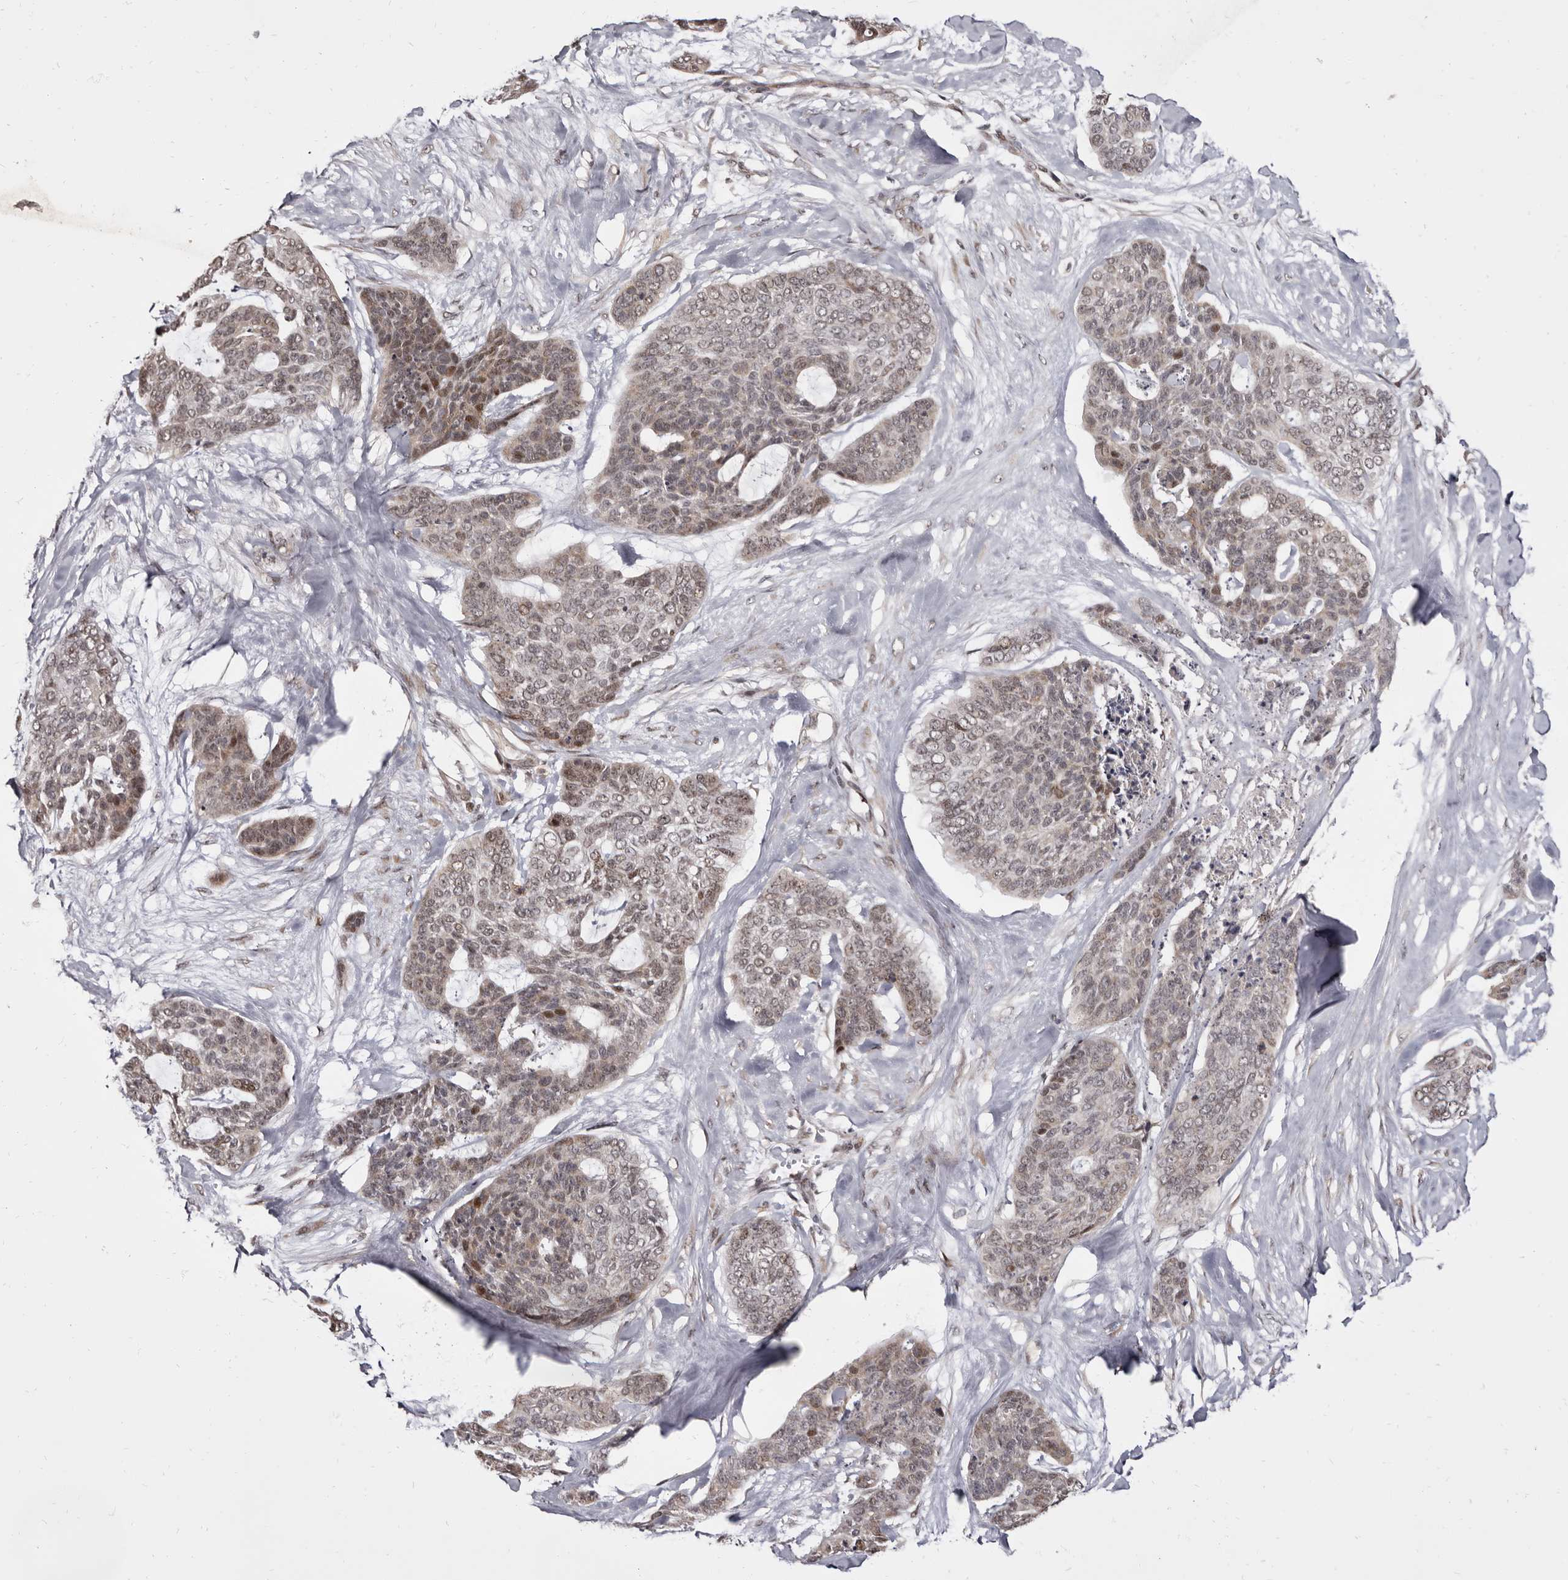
{"staining": {"intensity": "weak", "quantity": "25%-75%", "location": "cytoplasmic/membranous,nuclear"}, "tissue": "skin cancer", "cell_type": "Tumor cells", "image_type": "cancer", "snomed": [{"axis": "morphology", "description": "Basal cell carcinoma"}, {"axis": "topography", "description": "Skin"}], "caption": "Weak cytoplasmic/membranous and nuclear expression for a protein is present in about 25%-75% of tumor cells of skin basal cell carcinoma using immunohistochemistry.", "gene": "ZNF326", "patient": {"sex": "female", "age": 64}}